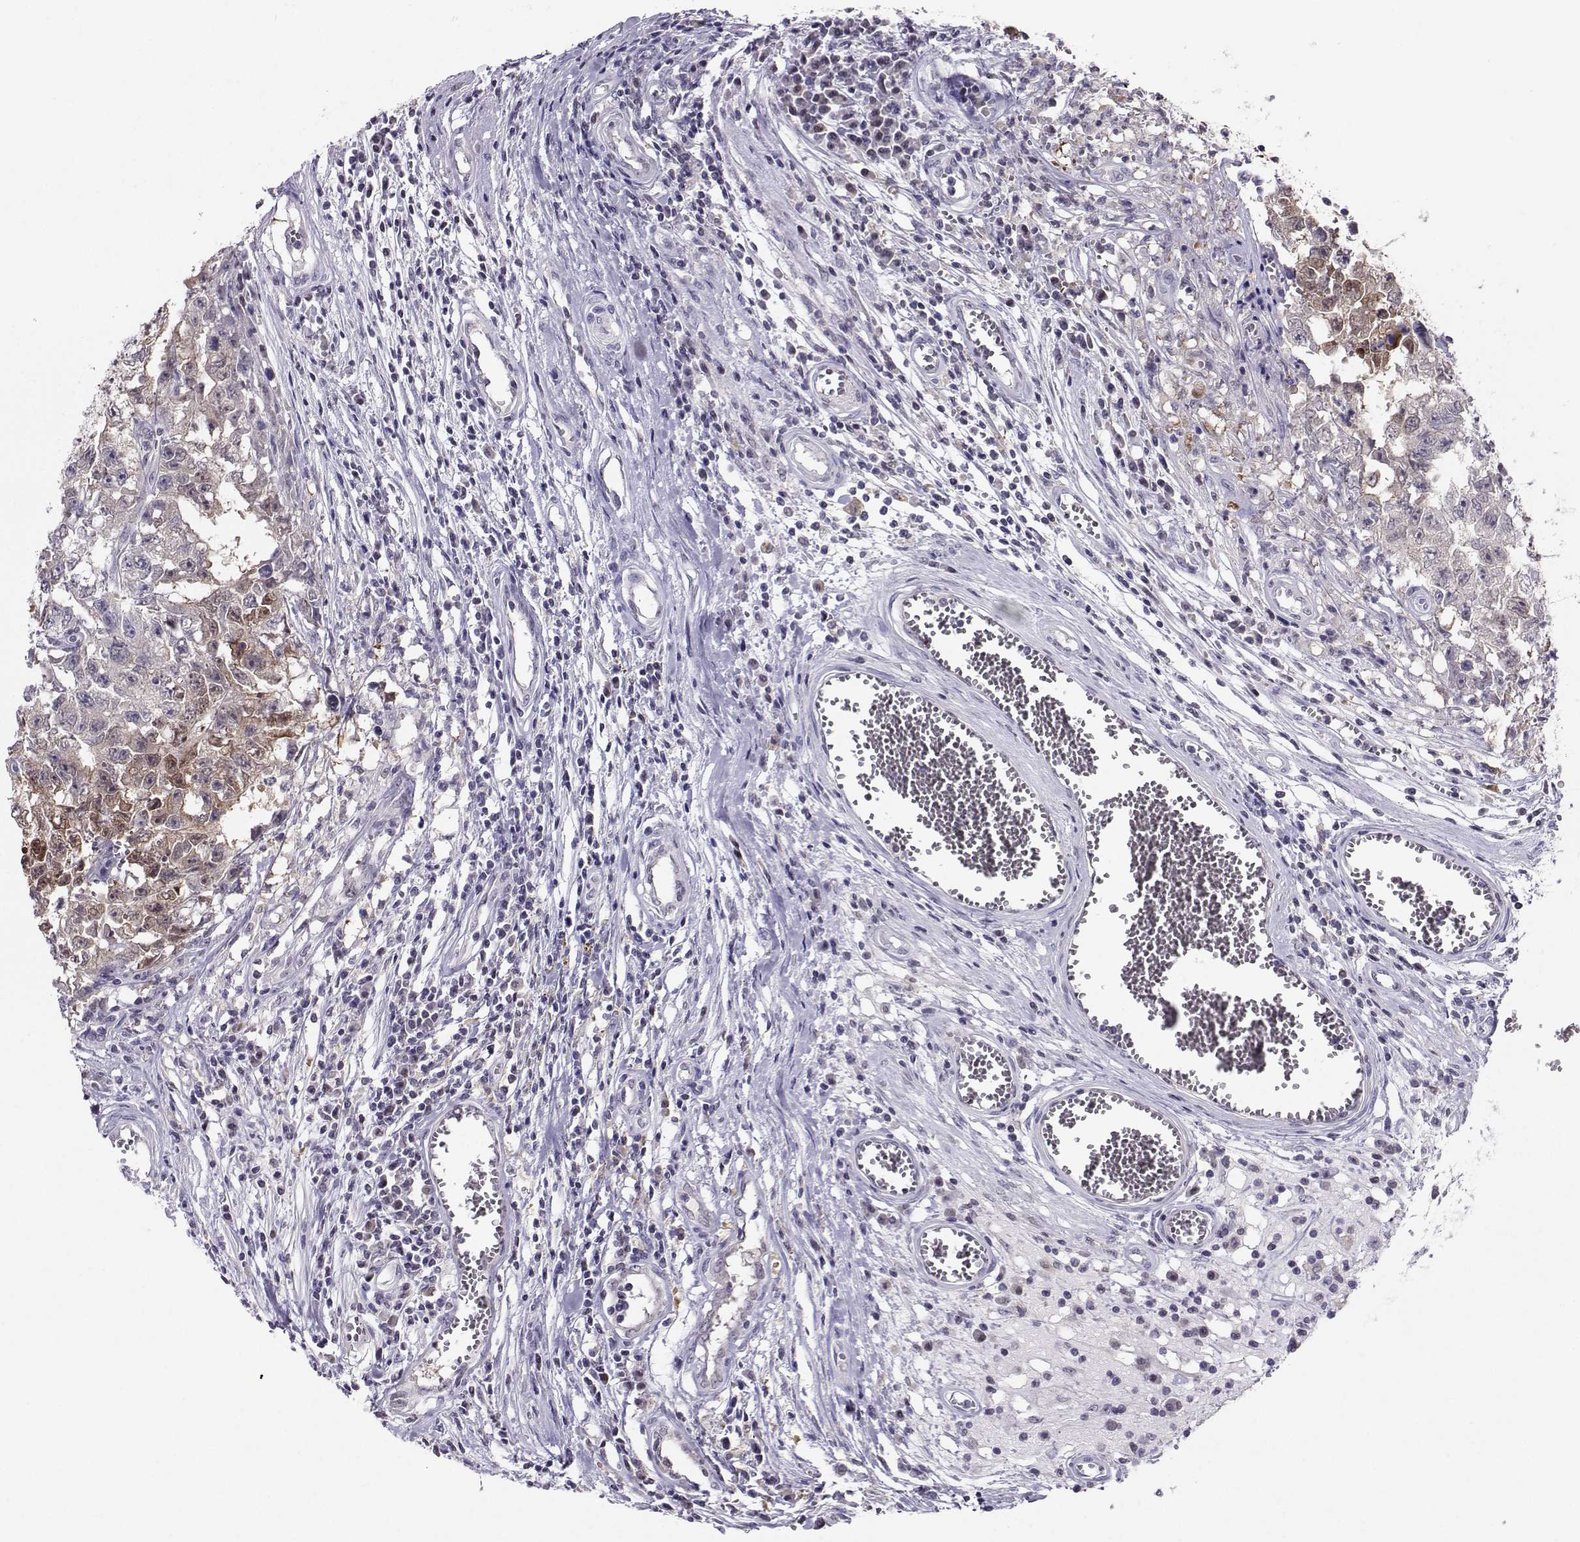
{"staining": {"intensity": "moderate", "quantity": "<25%", "location": "cytoplasmic/membranous"}, "tissue": "testis cancer", "cell_type": "Tumor cells", "image_type": "cancer", "snomed": [{"axis": "morphology", "description": "Carcinoma, Embryonal, NOS"}, {"axis": "topography", "description": "Testis"}], "caption": "Immunohistochemistry image of neoplastic tissue: embryonal carcinoma (testis) stained using immunohistochemistry (IHC) demonstrates low levels of moderate protein expression localized specifically in the cytoplasmic/membranous of tumor cells, appearing as a cytoplasmic/membranous brown color.", "gene": "PGK1", "patient": {"sex": "male", "age": 36}}